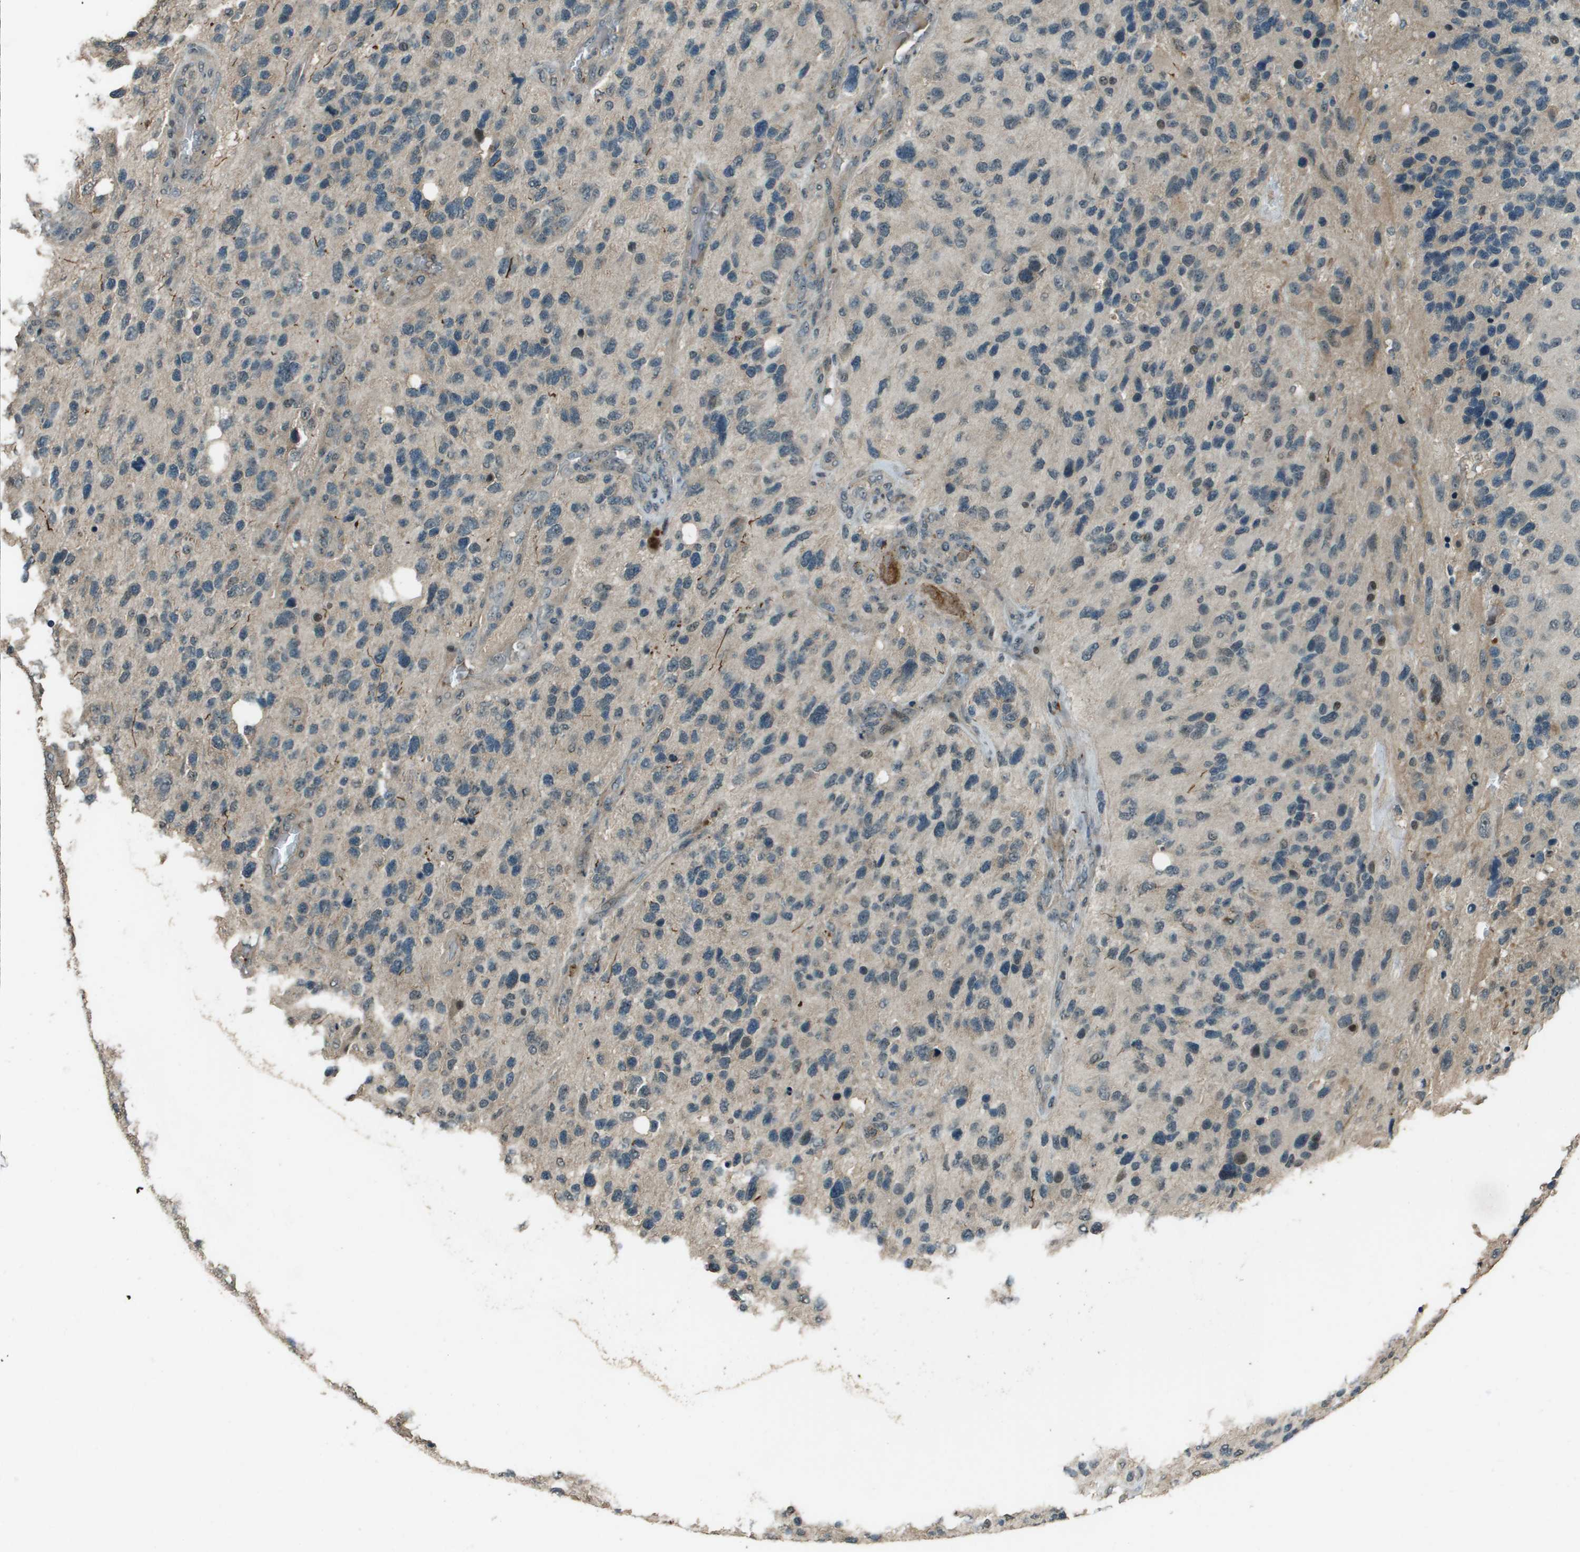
{"staining": {"intensity": "negative", "quantity": "none", "location": "none"}, "tissue": "glioma", "cell_type": "Tumor cells", "image_type": "cancer", "snomed": [{"axis": "morphology", "description": "Glioma, malignant, High grade"}, {"axis": "topography", "description": "Brain"}], "caption": "Immunohistochemistry photomicrograph of human glioma stained for a protein (brown), which shows no positivity in tumor cells.", "gene": "SDC3", "patient": {"sex": "female", "age": 58}}